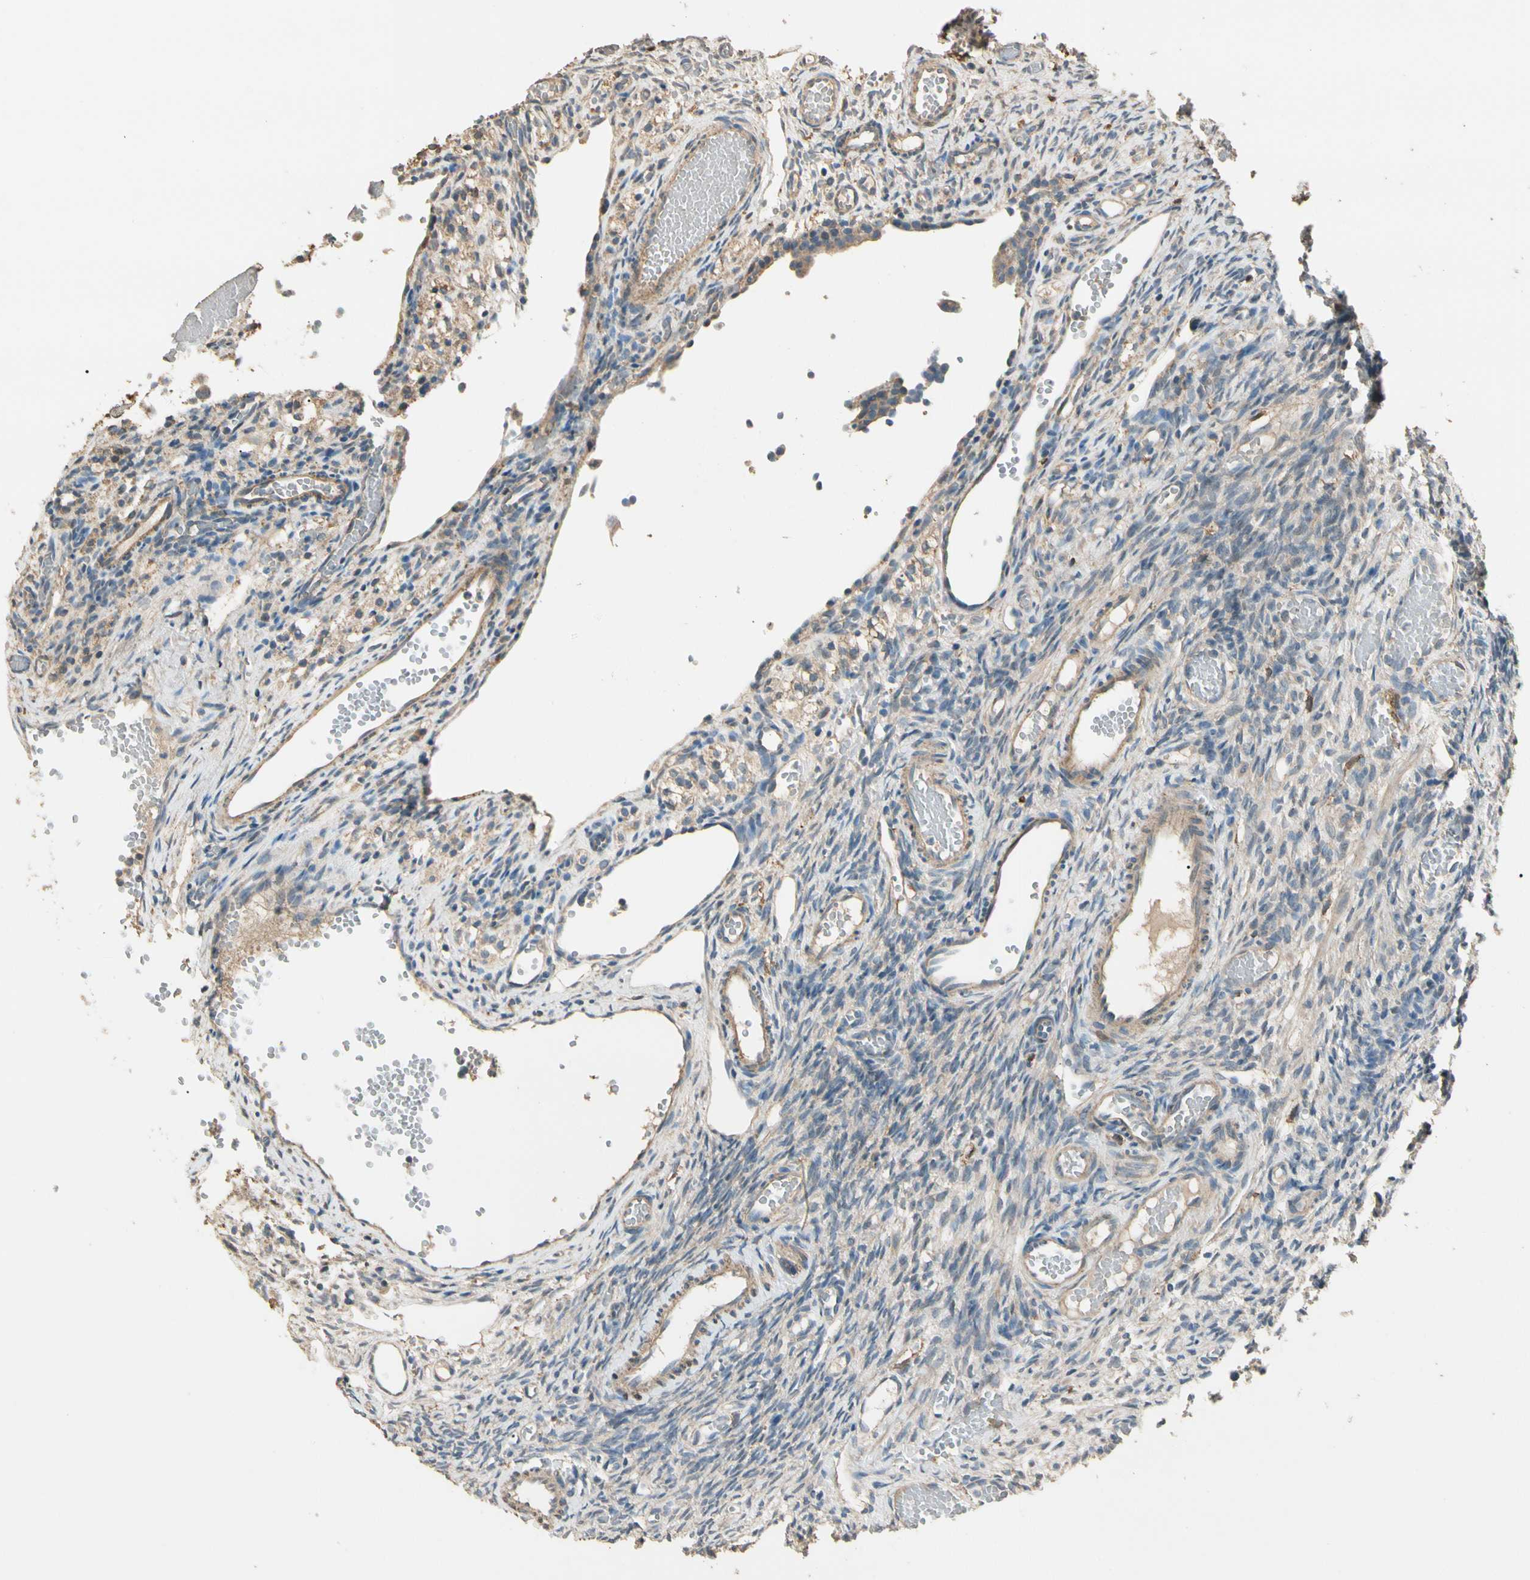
{"staining": {"intensity": "weak", "quantity": ">75%", "location": "cytoplasmic/membranous"}, "tissue": "ovary", "cell_type": "Ovarian stroma cells", "image_type": "normal", "snomed": [{"axis": "morphology", "description": "Normal tissue, NOS"}, {"axis": "topography", "description": "Ovary"}], "caption": "Immunohistochemistry of normal human ovary demonstrates low levels of weak cytoplasmic/membranous positivity in approximately >75% of ovarian stroma cells. Using DAB (brown) and hematoxylin (blue) stains, captured at high magnification using brightfield microscopy.", "gene": "CDH6", "patient": {"sex": "female", "age": 35}}